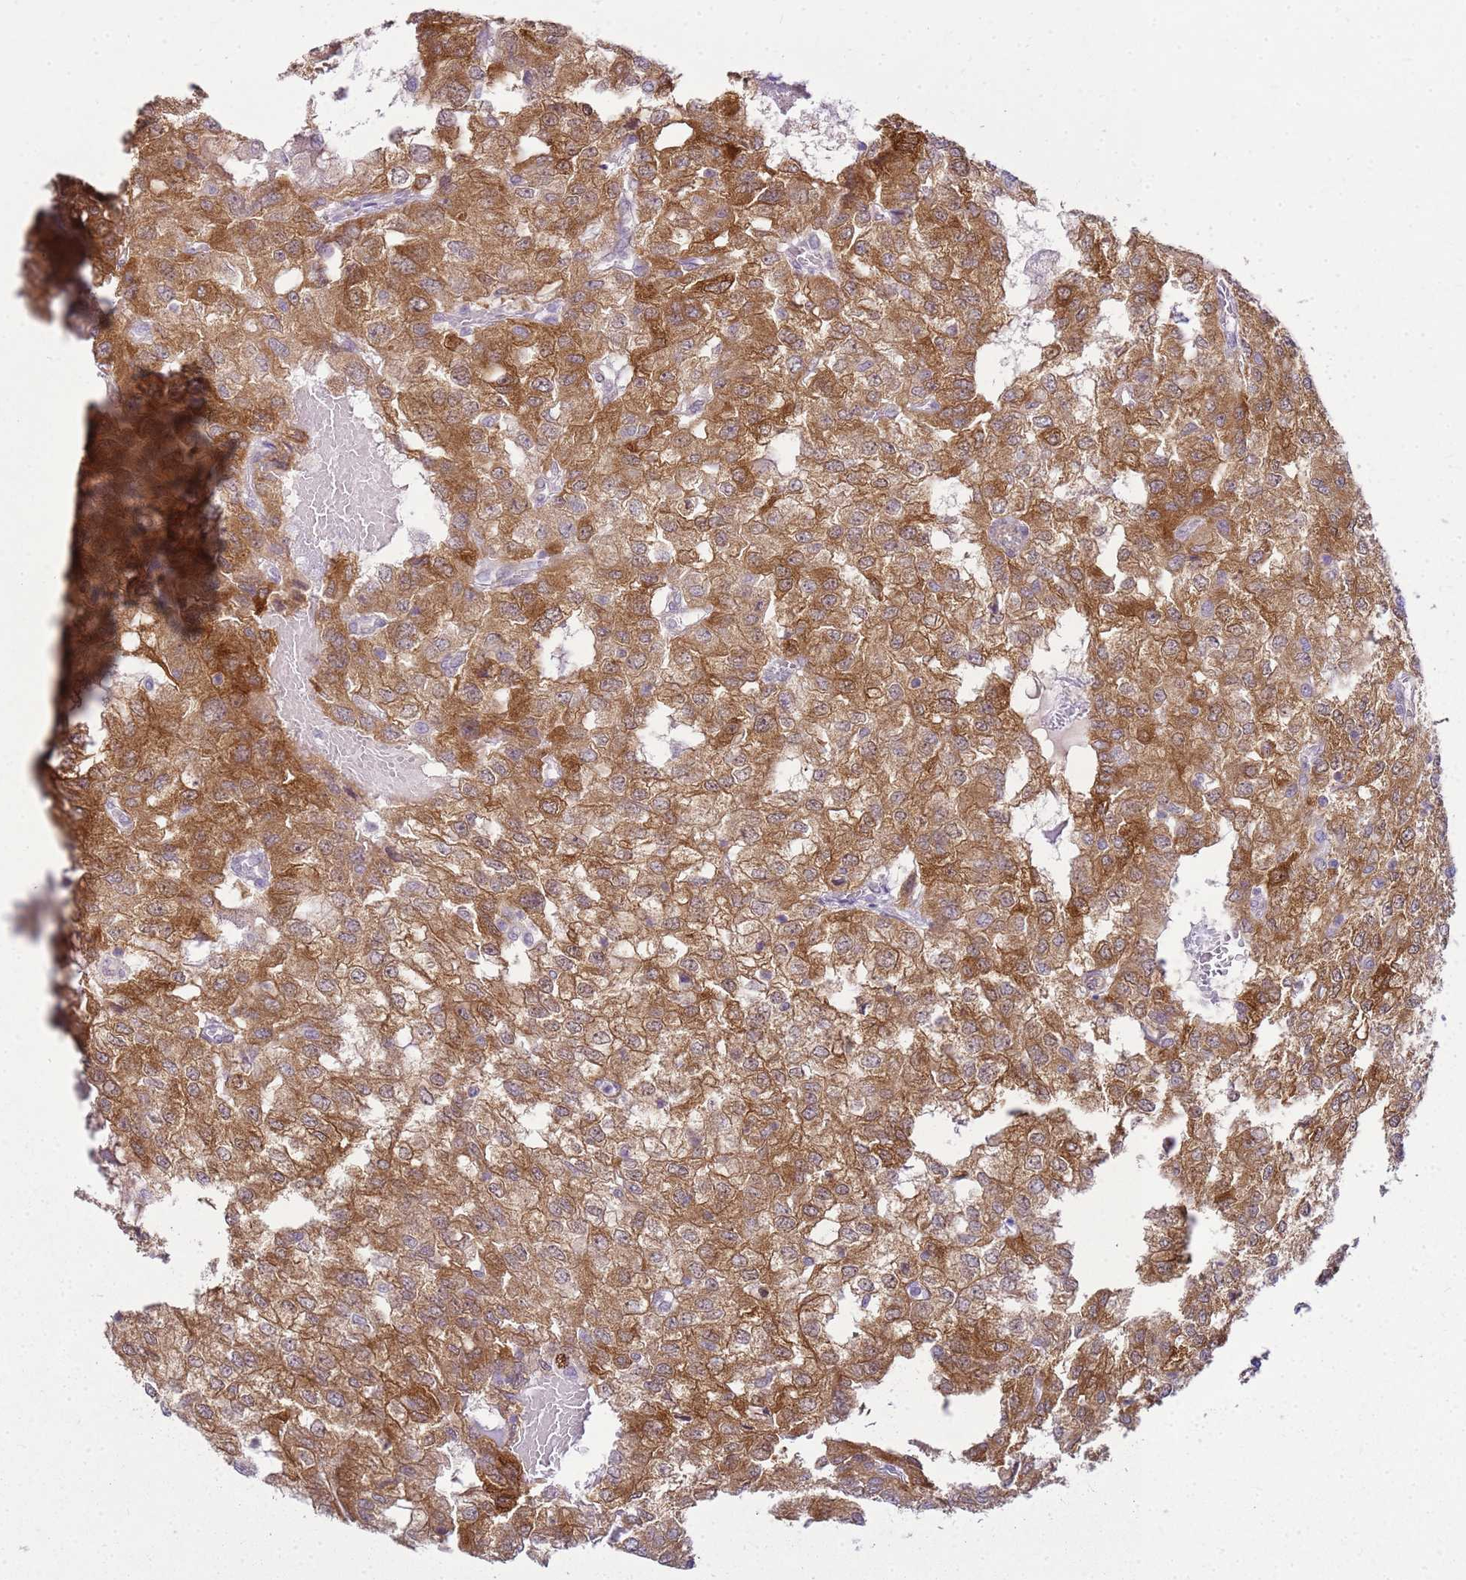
{"staining": {"intensity": "moderate", "quantity": ">75%", "location": "cytoplasmic/membranous"}, "tissue": "renal cancer", "cell_type": "Tumor cells", "image_type": "cancer", "snomed": [{"axis": "morphology", "description": "Adenocarcinoma, NOS"}, {"axis": "topography", "description": "Kidney"}], "caption": "An image of renal cancer (adenocarcinoma) stained for a protein demonstrates moderate cytoplasmic/membranous brown staining in tumor cells.", "gene": "HSPB1", "patient": {"sex": "female", "age": 54}}